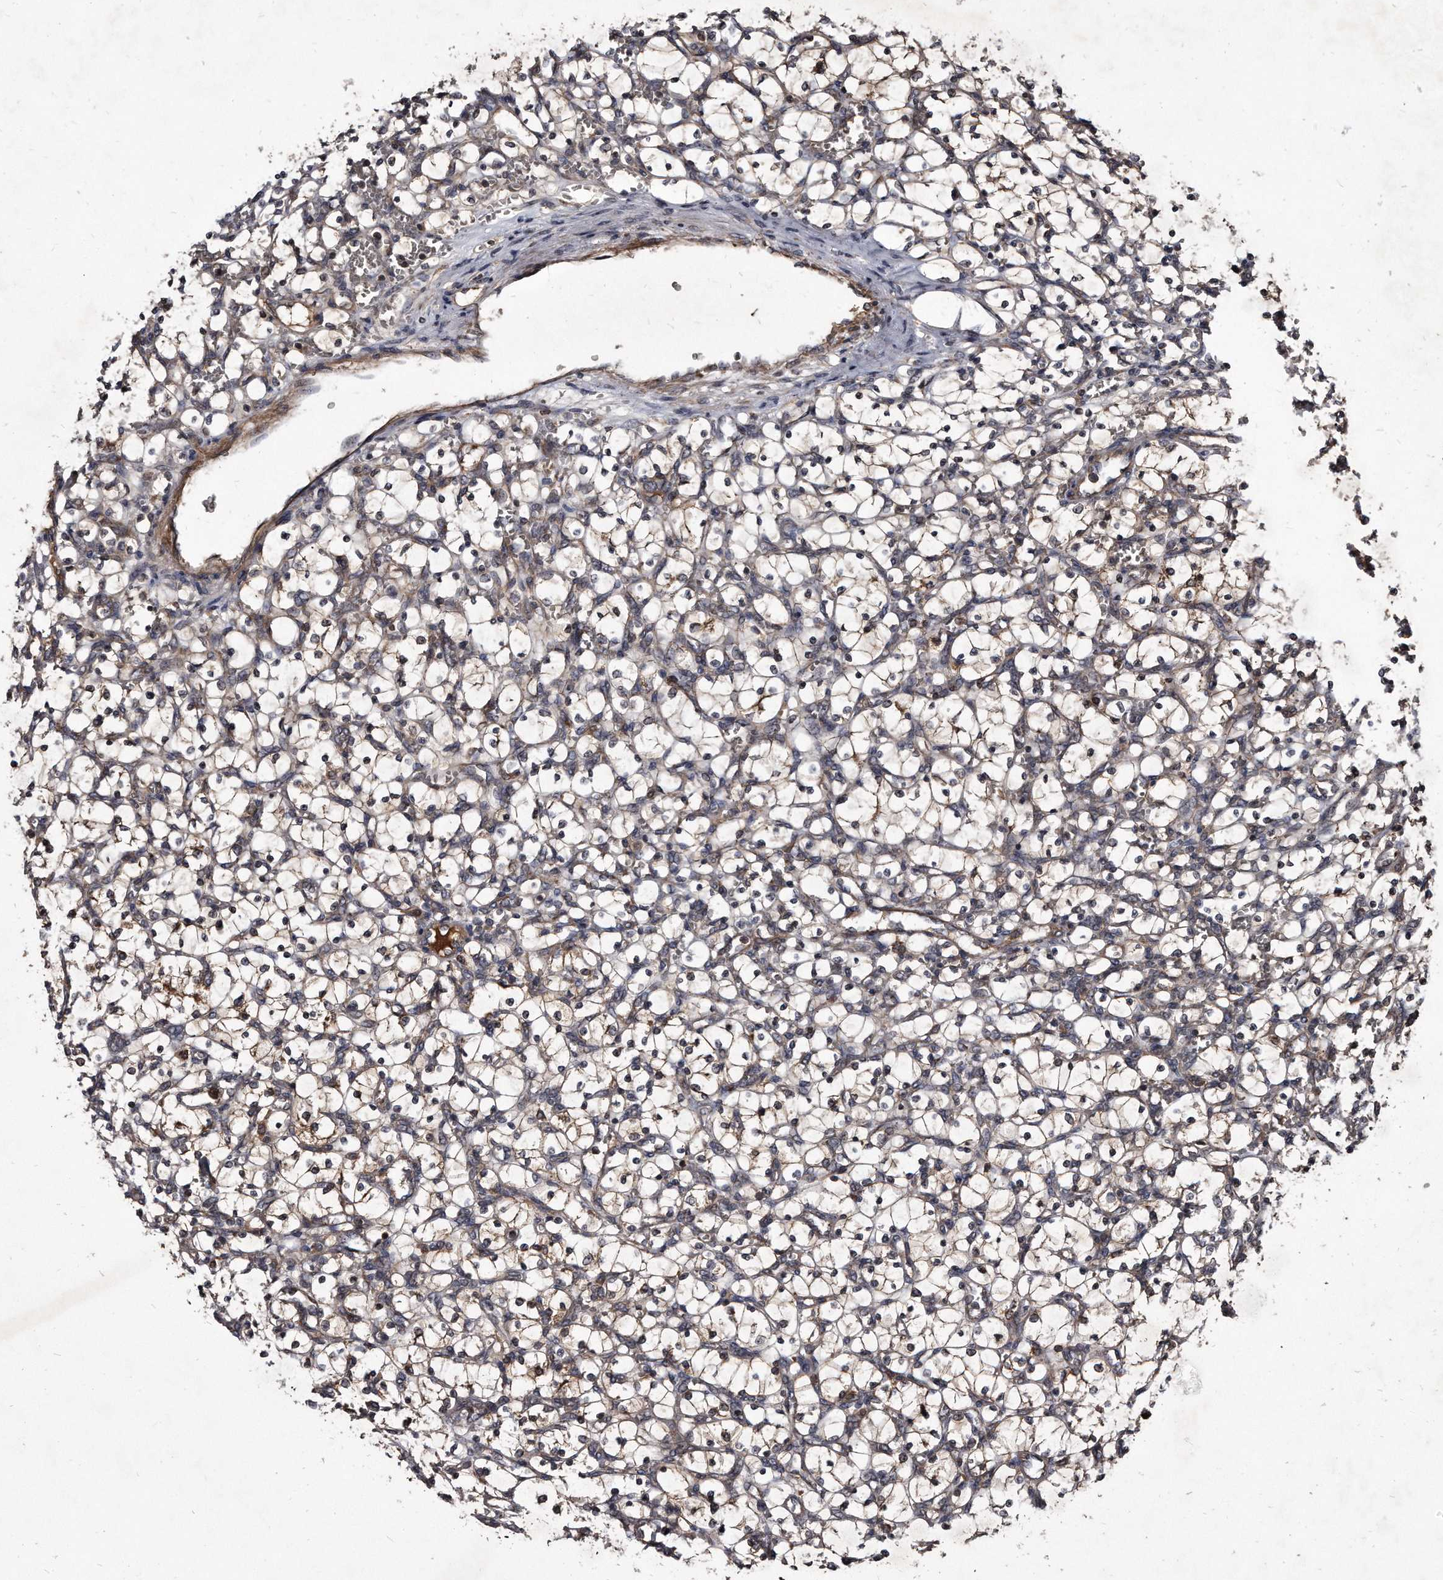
{"staining": {"intensity": "negative", "quantity": "none", "location": "none"}, "tissue": "renal cancer", "cell_type": "Tumor cells", "image_type": "cancer", "snomed": [{"axis": "morphology", "description": "Adenocarcinoma, NOS"}, {"axis": "topography", "description": "Kidney"}], "caption": "IHC histopathology image of renal adenocarcinoma stained for a protein (brown), which demonstrates no positivity in tumor cells.", "gene": "FAM136A", "patient": {"sex": "female", "age": 69}}